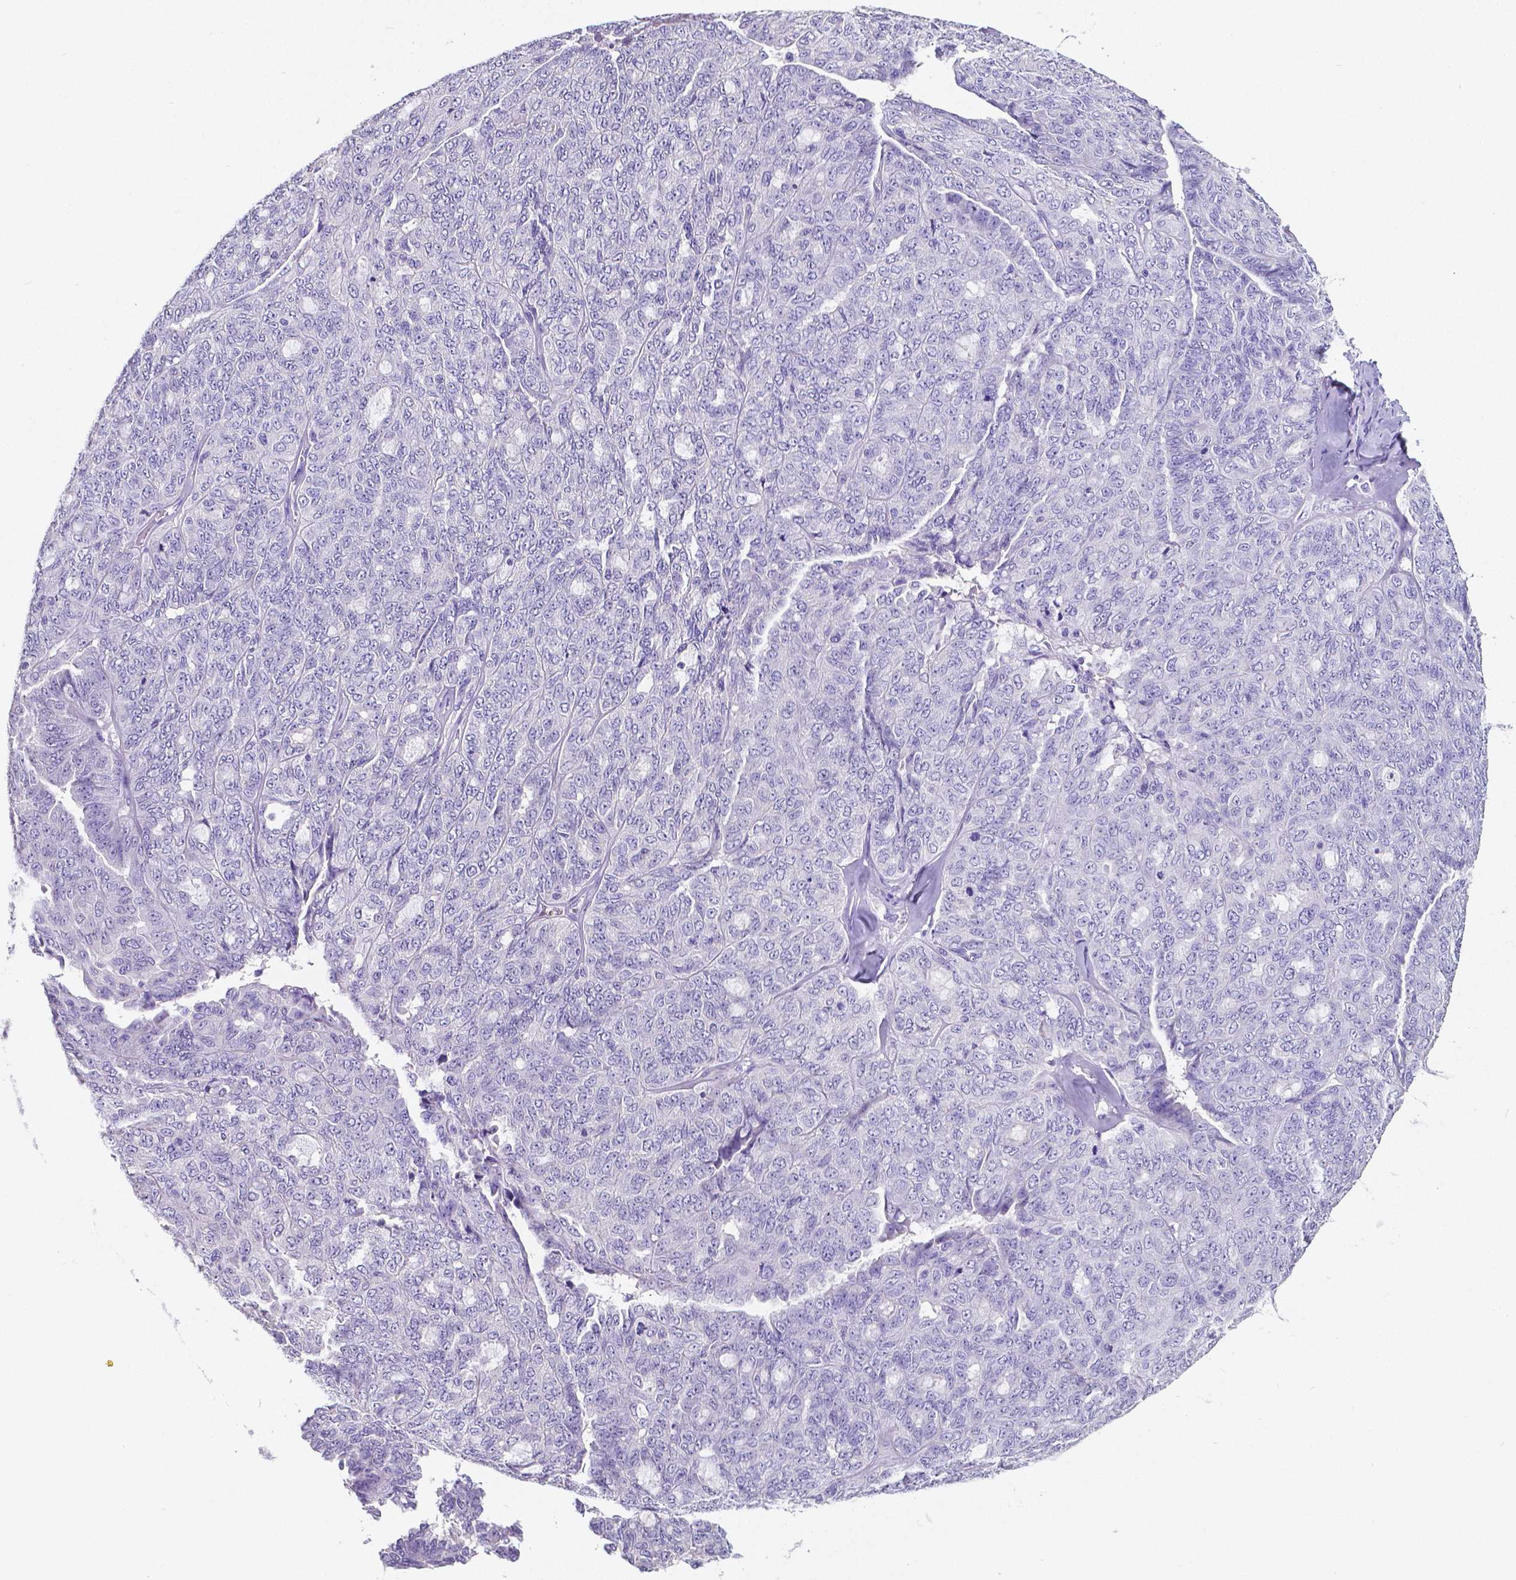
{"staining": {"intensity": "negative", "quantity": "none", "location": "none"}, "tissue": "ovarian cancer", "cell_type": "Tumor cells", "image_type": "cancer", "snomed": [{"axis": "morphology", "description": "Cystadenocarcinoma, serous, NOS"}, {"axis": "topography", "description": "Ovary"}], "caption": "Immunohistochemical staining of human serous cystadenocarcinoma (ovarian) reveals no significant positivity in tumor cells. Brightfield microscopy of IHC stained with DAB (brown) and hematoxylin (blue), captured at high magnification.", "gene": "SATB2", "patient": {"sex": "female", "age": 71}}